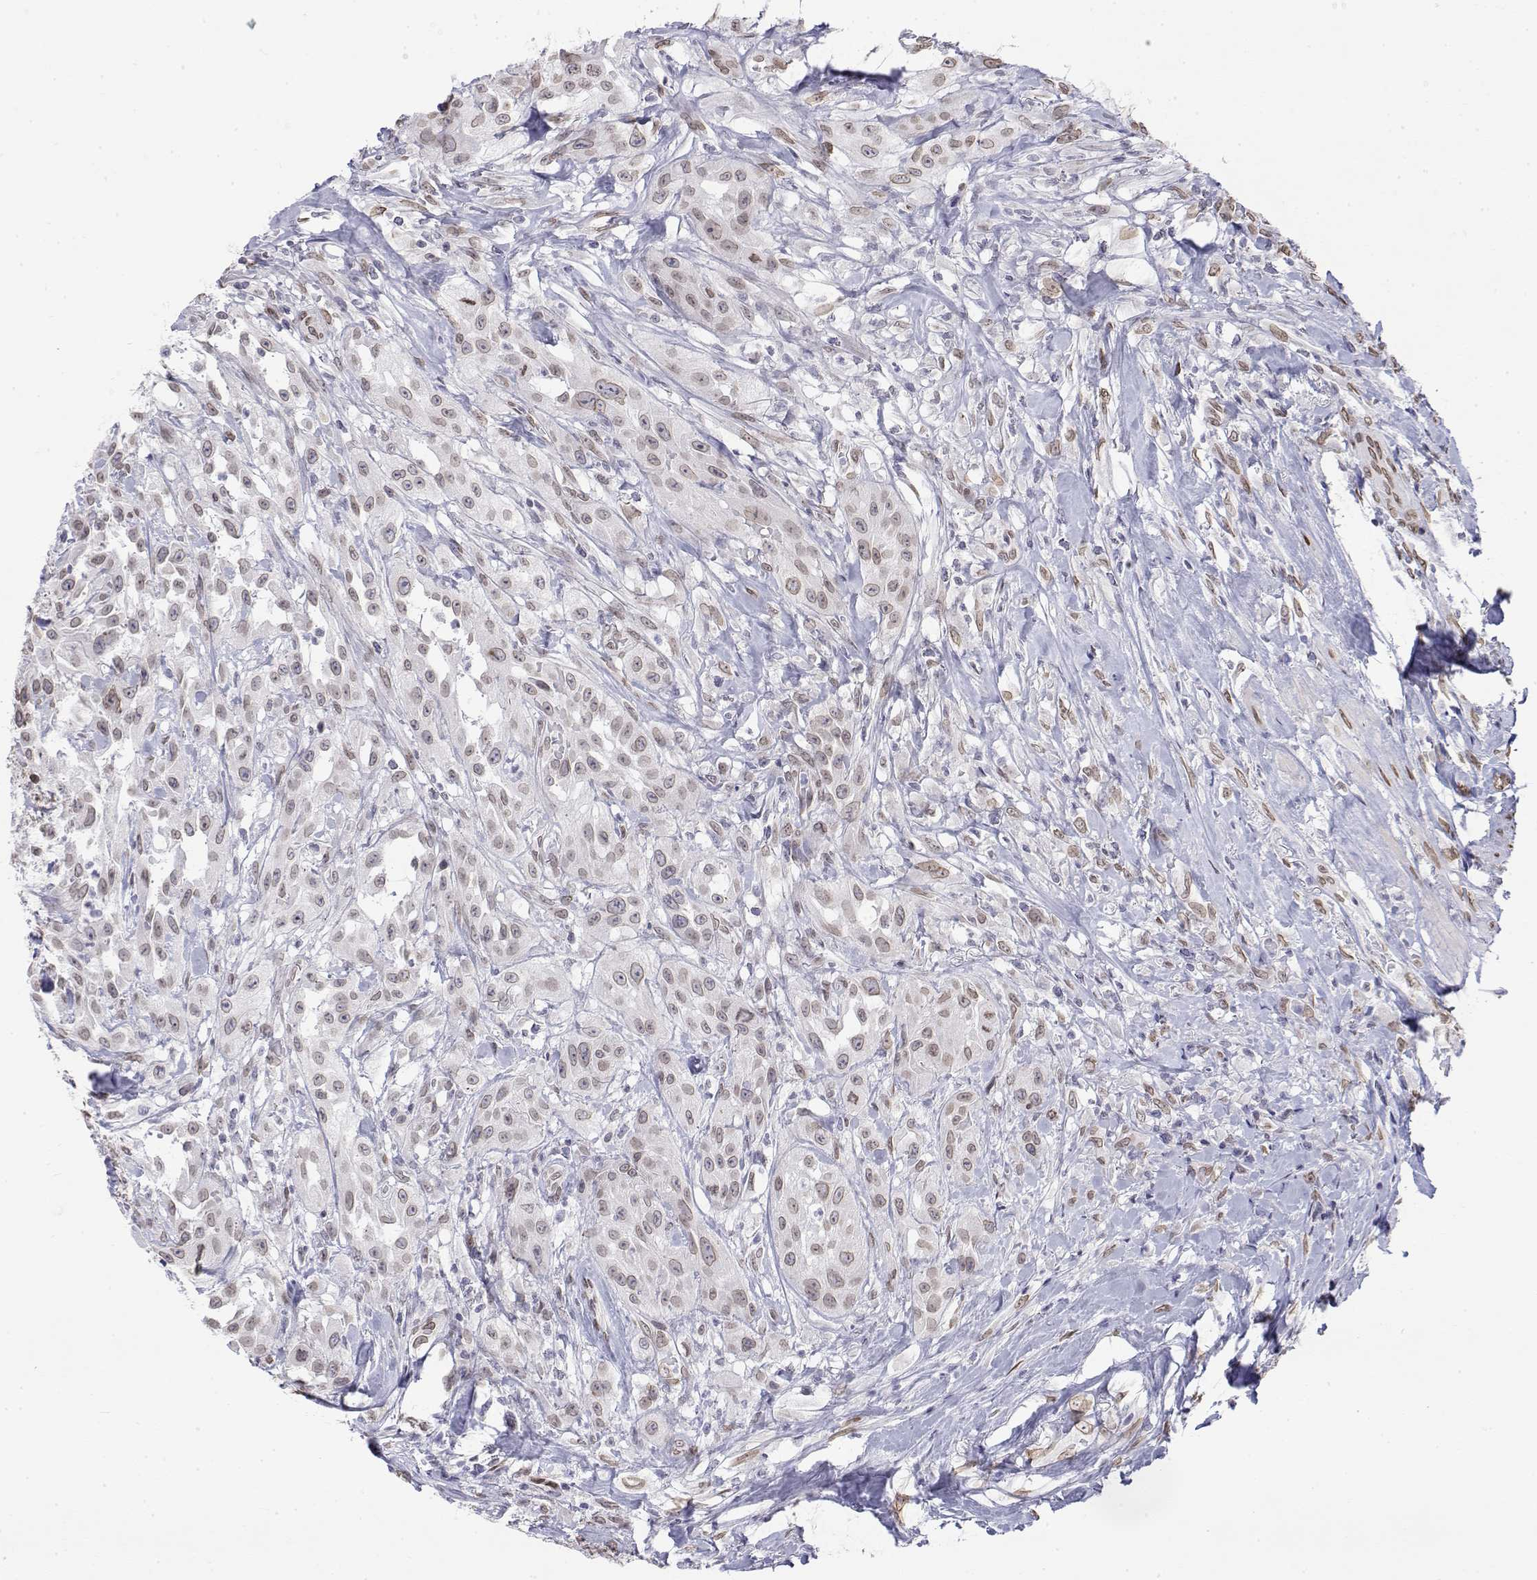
{"staining": {"intensity": "weak", "quantity": ">75%", "location": "nuclear"}, "tissue": "urothelial cancer", "cell_type": "Tumor cells", "image_type": "cancer", "snomed": [{"axis": "morphology", "description": "Urothelial carcinoma, High grade"}, {"axis": "topography", "description": "Urinary bladder"}], "caption": "A low amount of weak nuclear expression is seen in approximately >75% of tumor cells in urothelial carcinoma (high-grade) tissue. (Brightfield microscopy of DAB IHC at high magnification).", "gene": "ZNF532", "patient": {"sex": "male", "age": 79}}